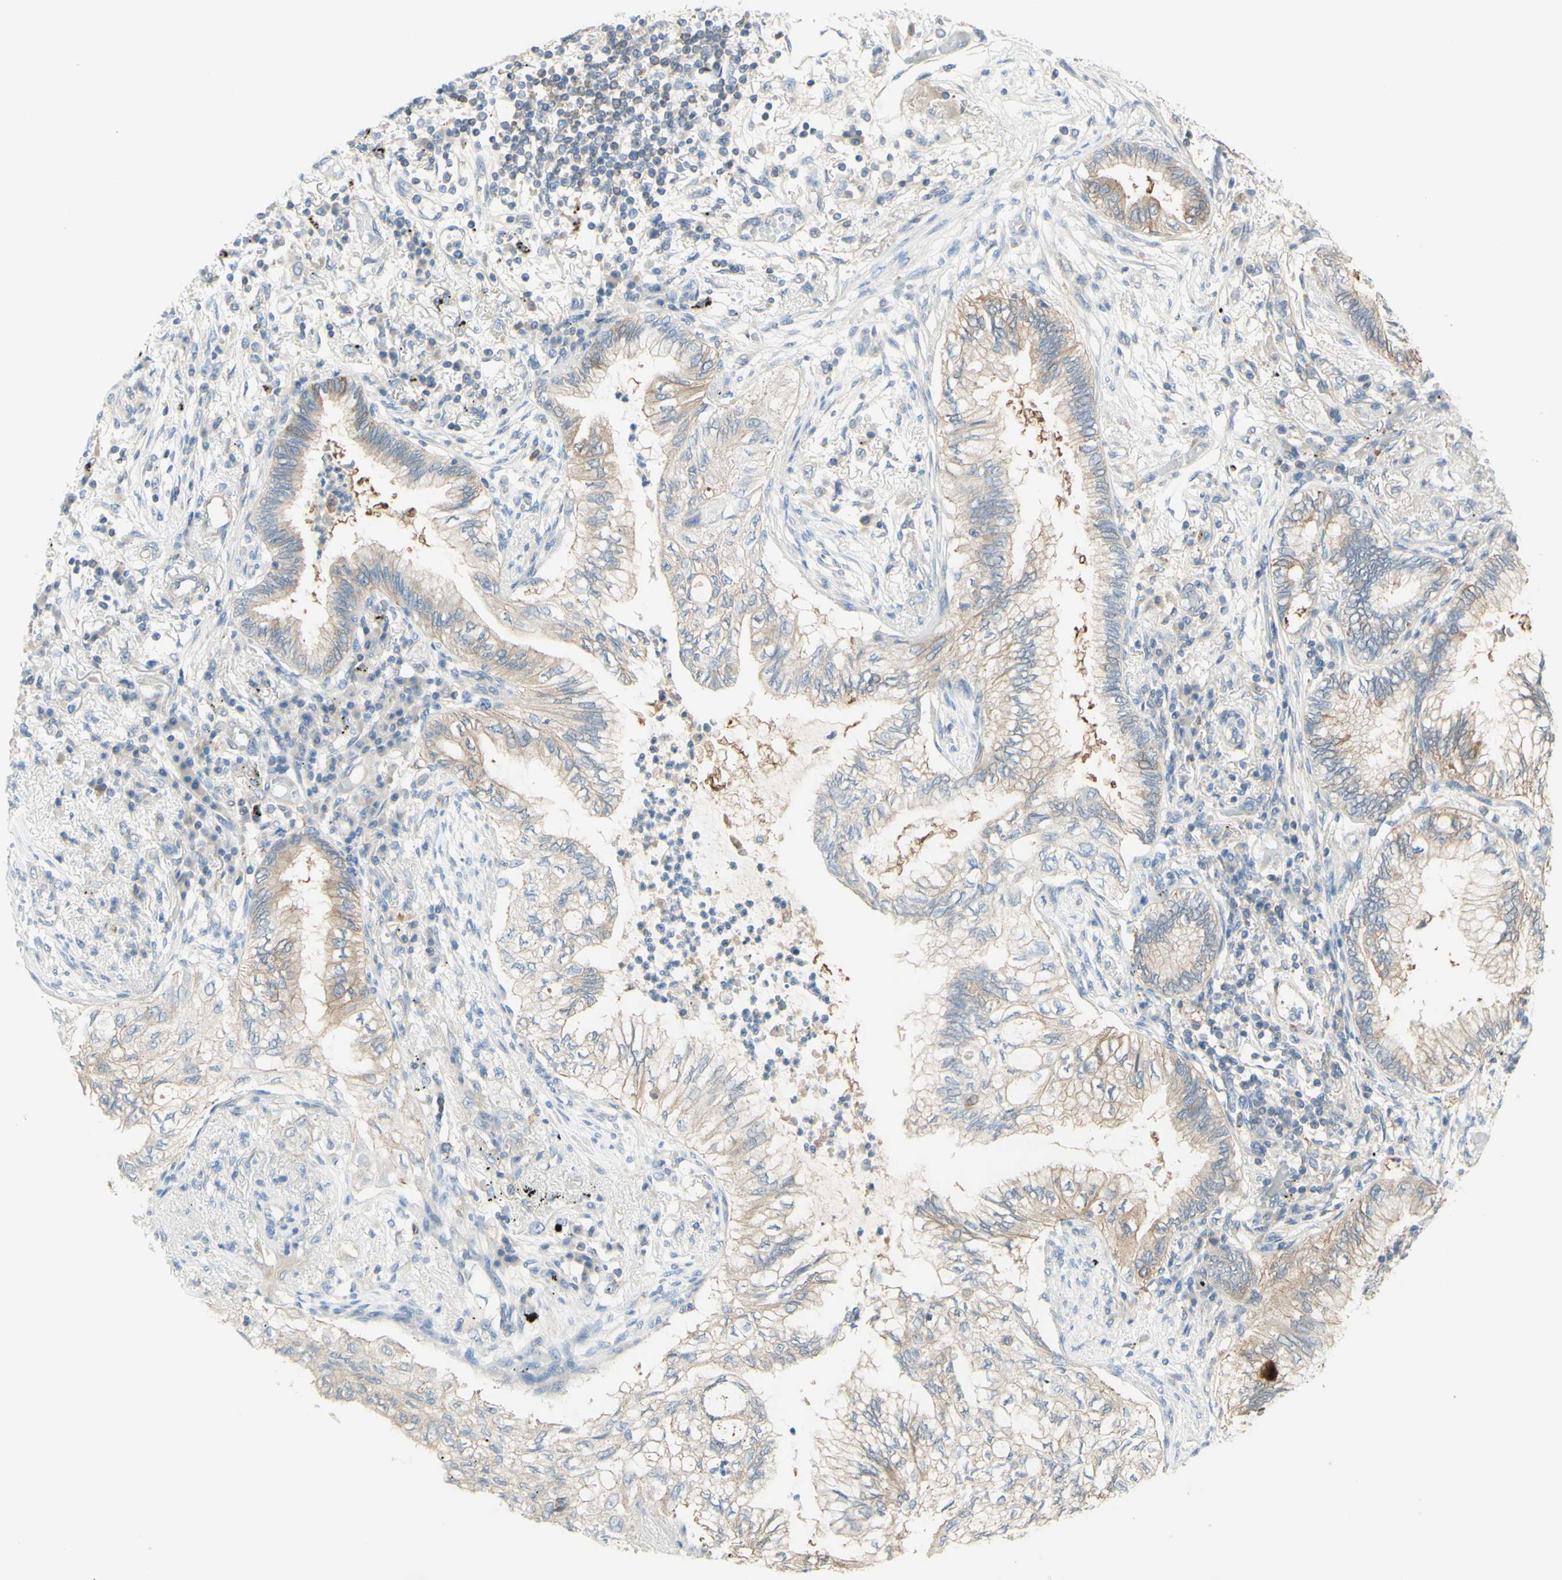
{"staining": {"intensity": "weak", "quantity": ">75%", "location": "cytoplasmic/membranous"}, "tissue": "lung cancer", "cell_type": "Tumor cells", "image_type": "cancer", "snomed": [{"axis": "morphology", "description": "Normal tissue, NOS"}, {"axis": "morphology", "description": "Adenocarcinoma, NOS"}, {"axis": "topography", "description": "Bronchus"}, {"axis": "topography", "description": "Lung"}], "caption": "Tumor cells show weak cytoplasmic/membranous positivity in approximately >75% of cells in lung cancer (adenocarcinoma).", "gene": "MTM1", "patient": {"sex": "female", "age": 70}}